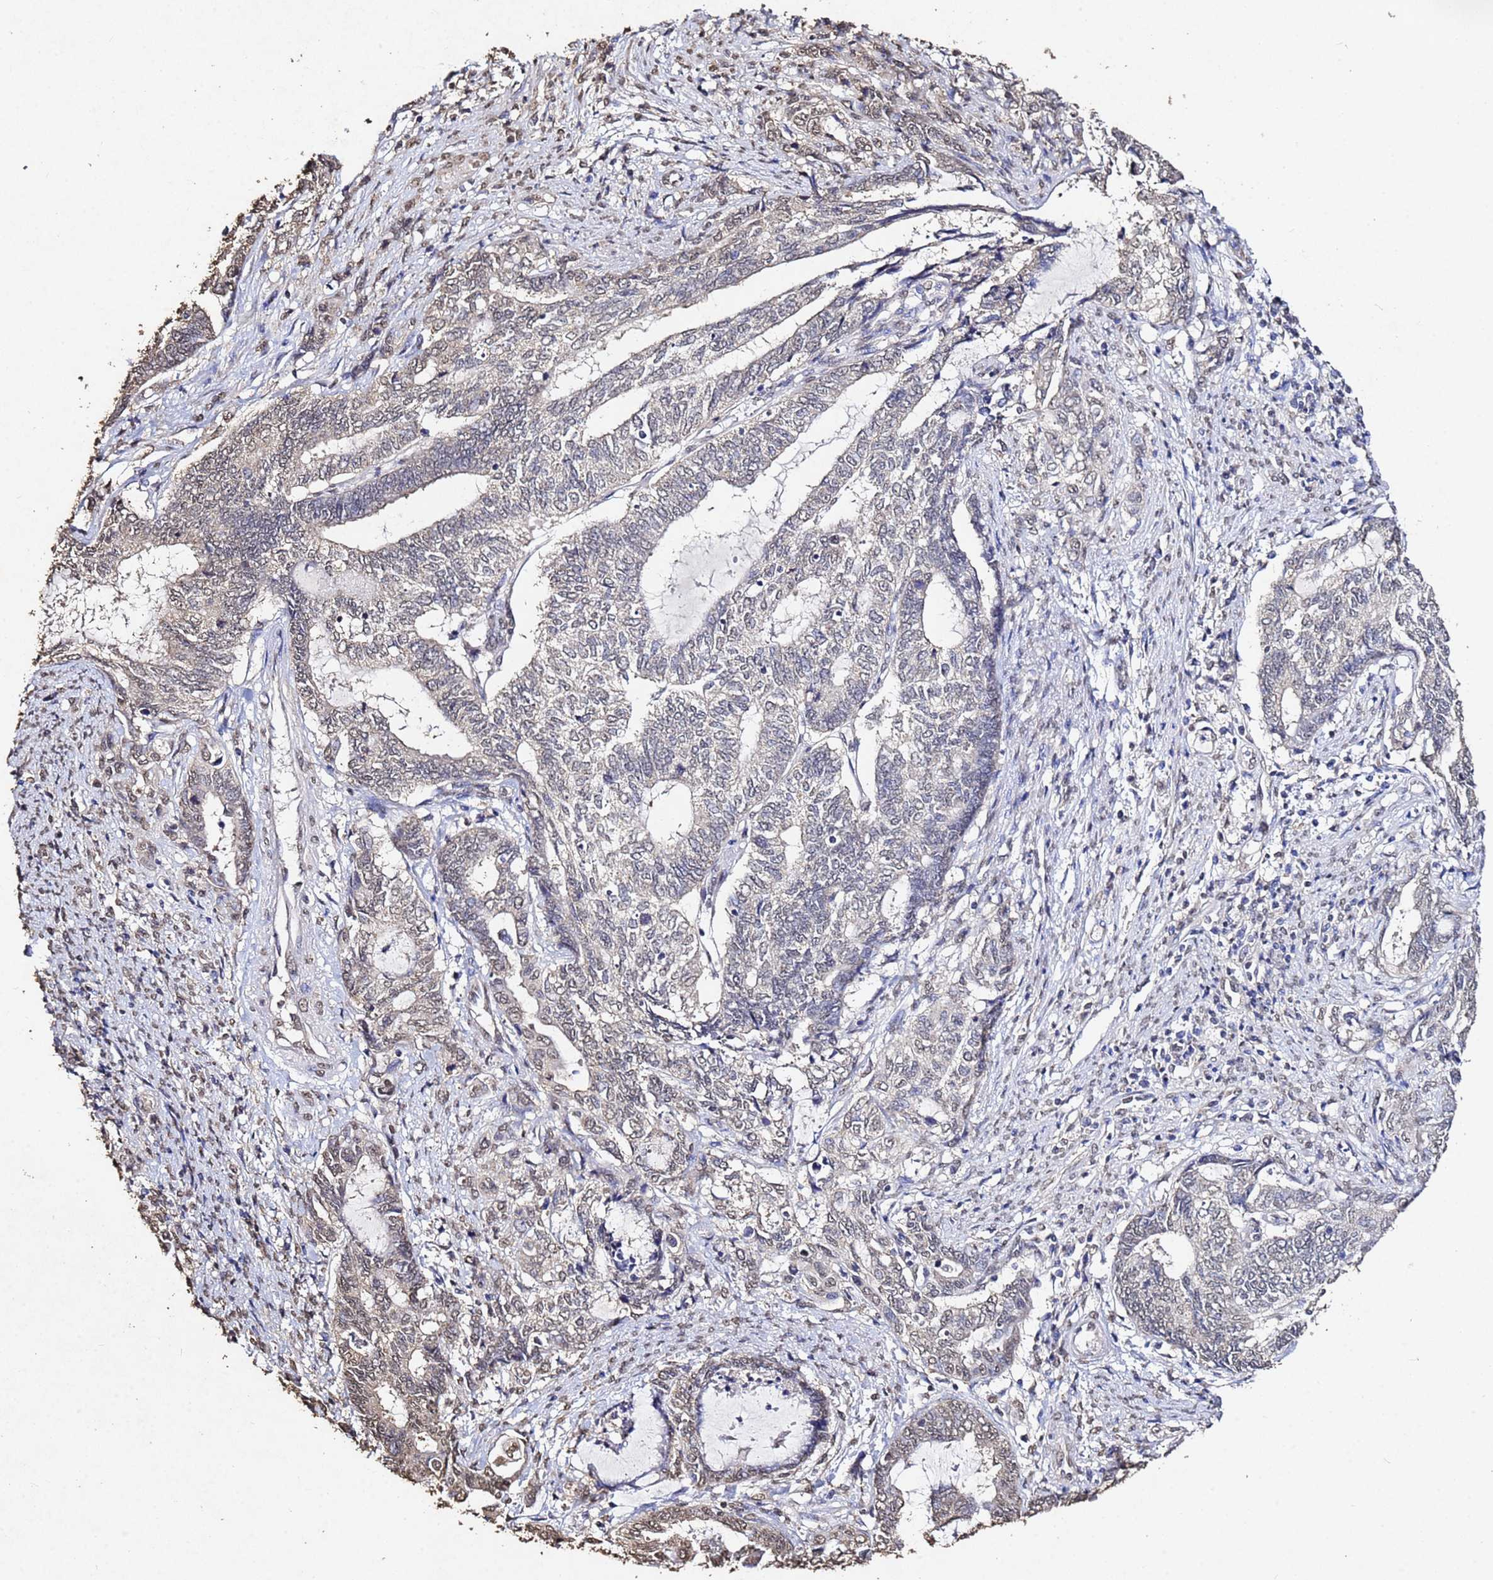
{"staining": {"intensity": "weak", "quantity": "25%-75%", "location": "nuclear"}, "tissue": "endometrial cancer", "cell_type": "Tumor cells", "image_type": "cancer", "snomed": [{"axis": "morphology", "description": "Adenocarcinoma, NOS"}, {"axis": "topography", "description": "Uterus"}, {"axis": "topography", "description": "Endometrium"}], "caption": "Adenocarcinoma (endometrial) was stained to show a protein in brown. There is low levels of weak nuclear staining in approximately 25%-75% of tumor cells.", "gene": "MYOCD", "patient": {"sex": "female", "age": 70}}